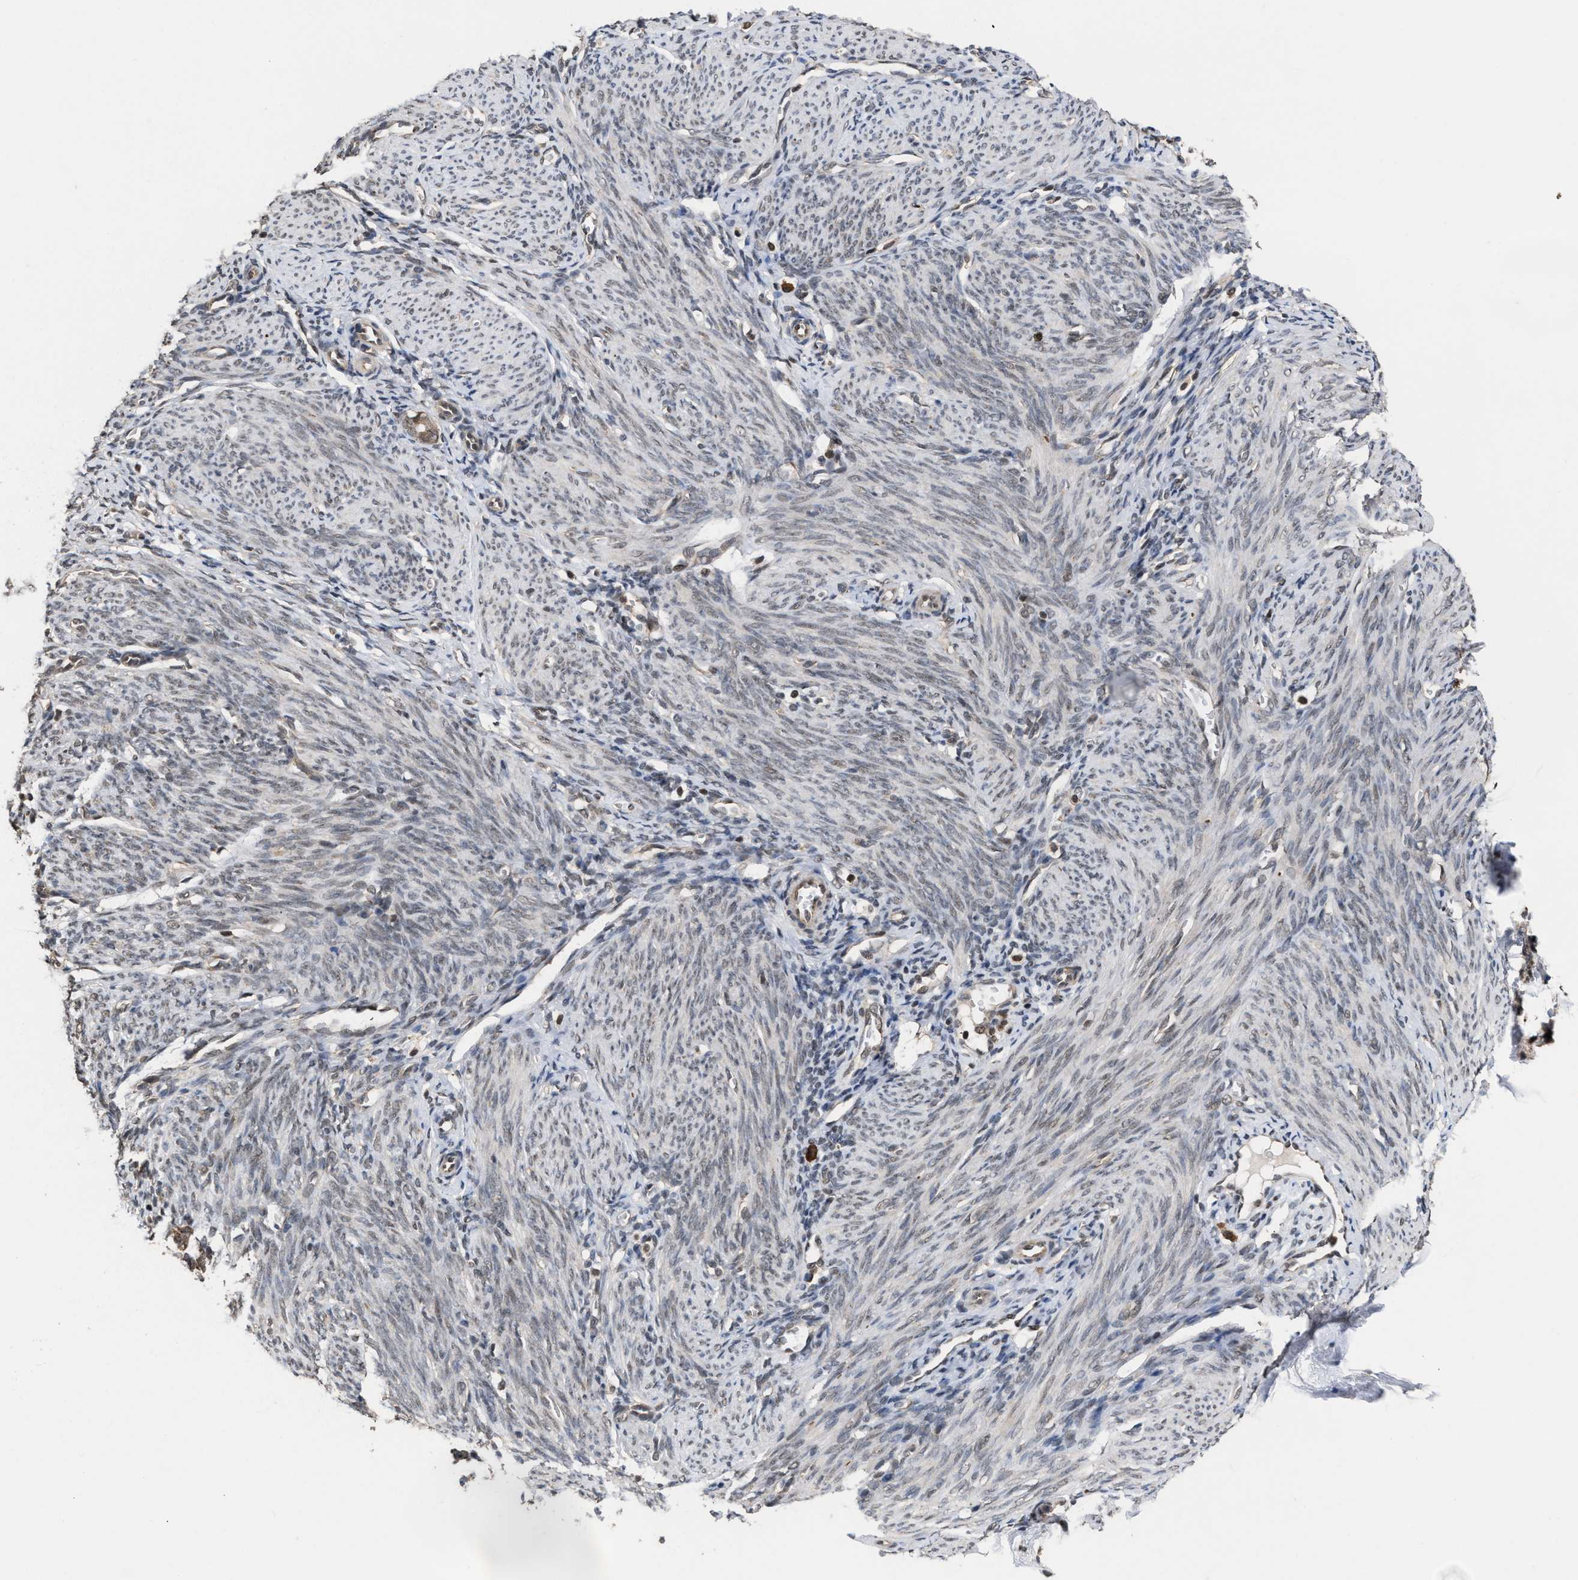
{"staining": {"intensity": "weak", "quantity": "<25%", "location": "nuclear"}, "tissue": "endometrium", "cell_type": "Cells in endometrial stroma", "image_type": "normal", "snomed": [{"axis": "morphology", "description": "Normal tissue, NOS"}, {"axis": "morphology", "description": "Adenocarcinoma, NOS"}, {"axis": "topography", "description": "Endometrium"}], "caption": "This is an IHC photomicrograph of normal human endometrium. There is no expression in cells in endometrial stroma.", "gene": "C9orf78", "patient": {"sex": "female", "age": 57}}